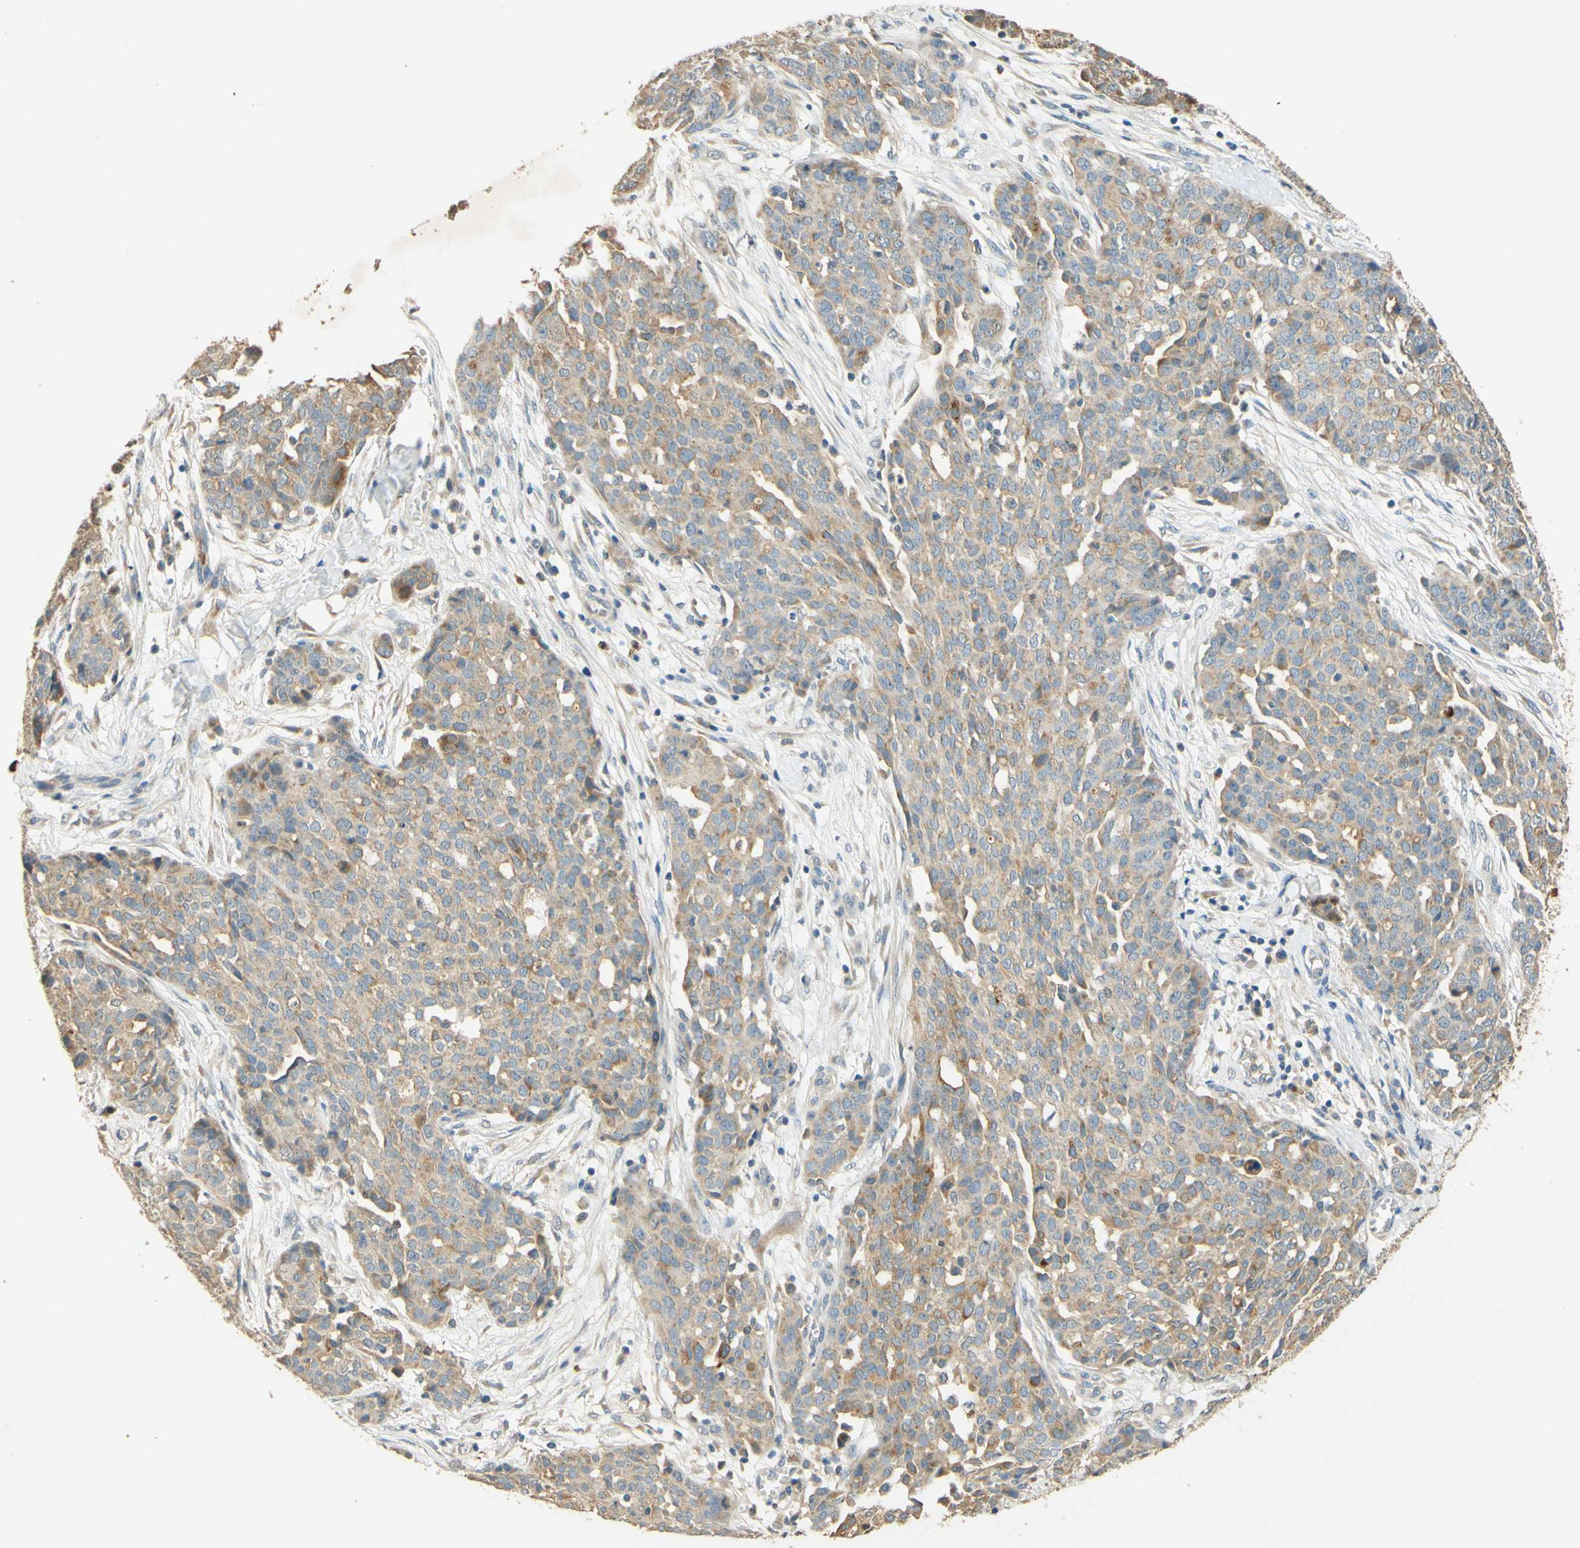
{"staining": {"intensity": "weak", "quantity": ">75%", "location": "cytoplasmic/membranous"}, "tissue": "ovarian cancer", "cell_type": "Tumor cells", "image_type": "cancer", "snomed": [{"axis": "morphology", "description": "Cystadenocarcinoma, serous, NOS"}, {"axis": "topography", "description": "Soft tissue"}, {"axis": "topography", "description": "Ovary"}], "caption": "This is a photomicrograph of immunohistochemistry (IHC) staining of ovarian cancer, which shows weak positivity in the cytoplasmic/membranous of tumor cells.", "gene": "ENTREP2", "patient": {"sex": "female", "age": 57}}